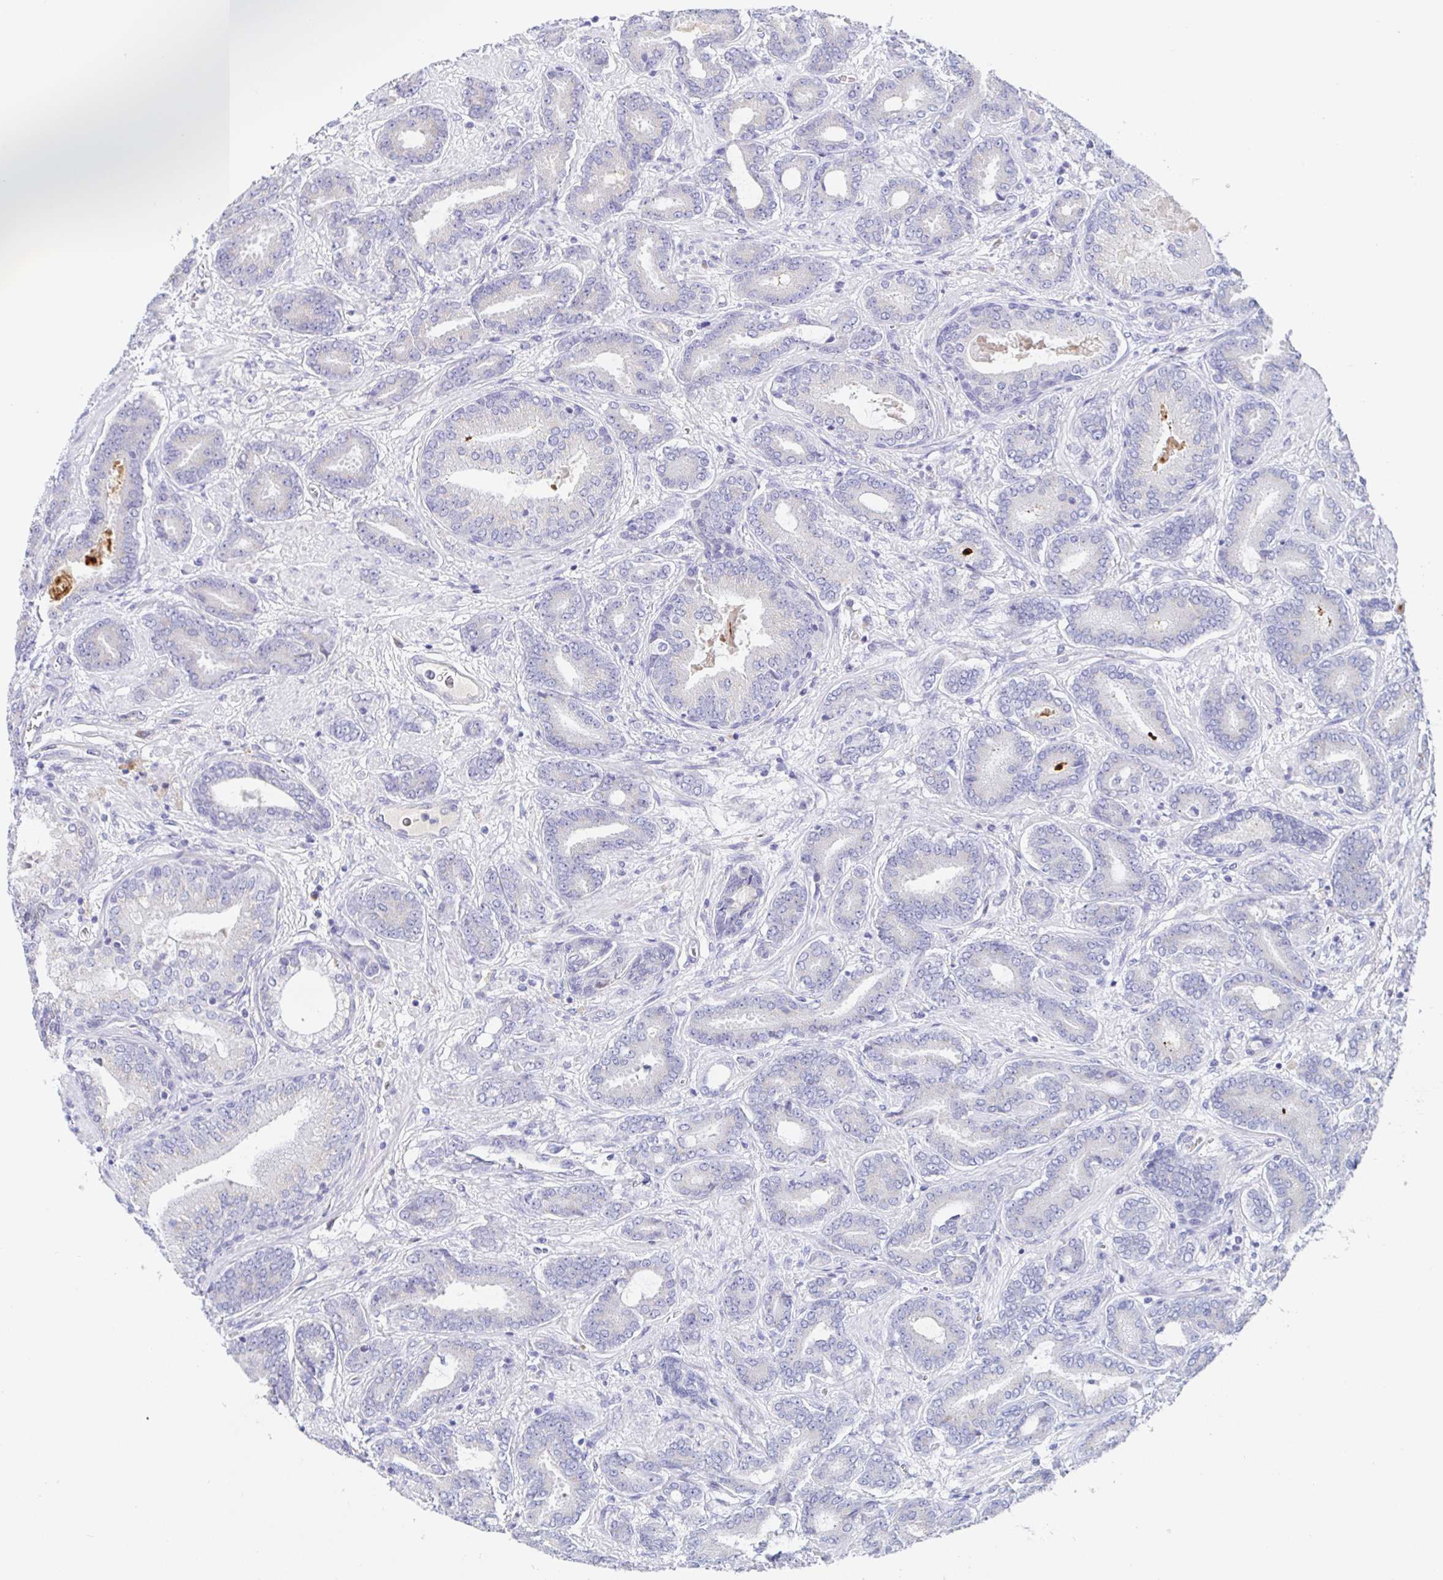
{"staining": {"intensity": "negative", "quantity": "none", "location": "none"}, "tissue": "prostate cancer", "cell_type": "Tumor cells", "image_type": "cancer", "snomed": [{"axis": "morphology", "description": "Adenocarcinoma, High grade"}, {"axis": "topography", "description": "Prostate"}], "caption": "DAB (3,3'-diaminobenzidine) immunohistochemical staining of human high-grade adenocarcinoma (prostate) demonstrates no significant staining in tumor cells.", "gene": "SIAH3", "patient": {"sex": "male", "age": 62}}